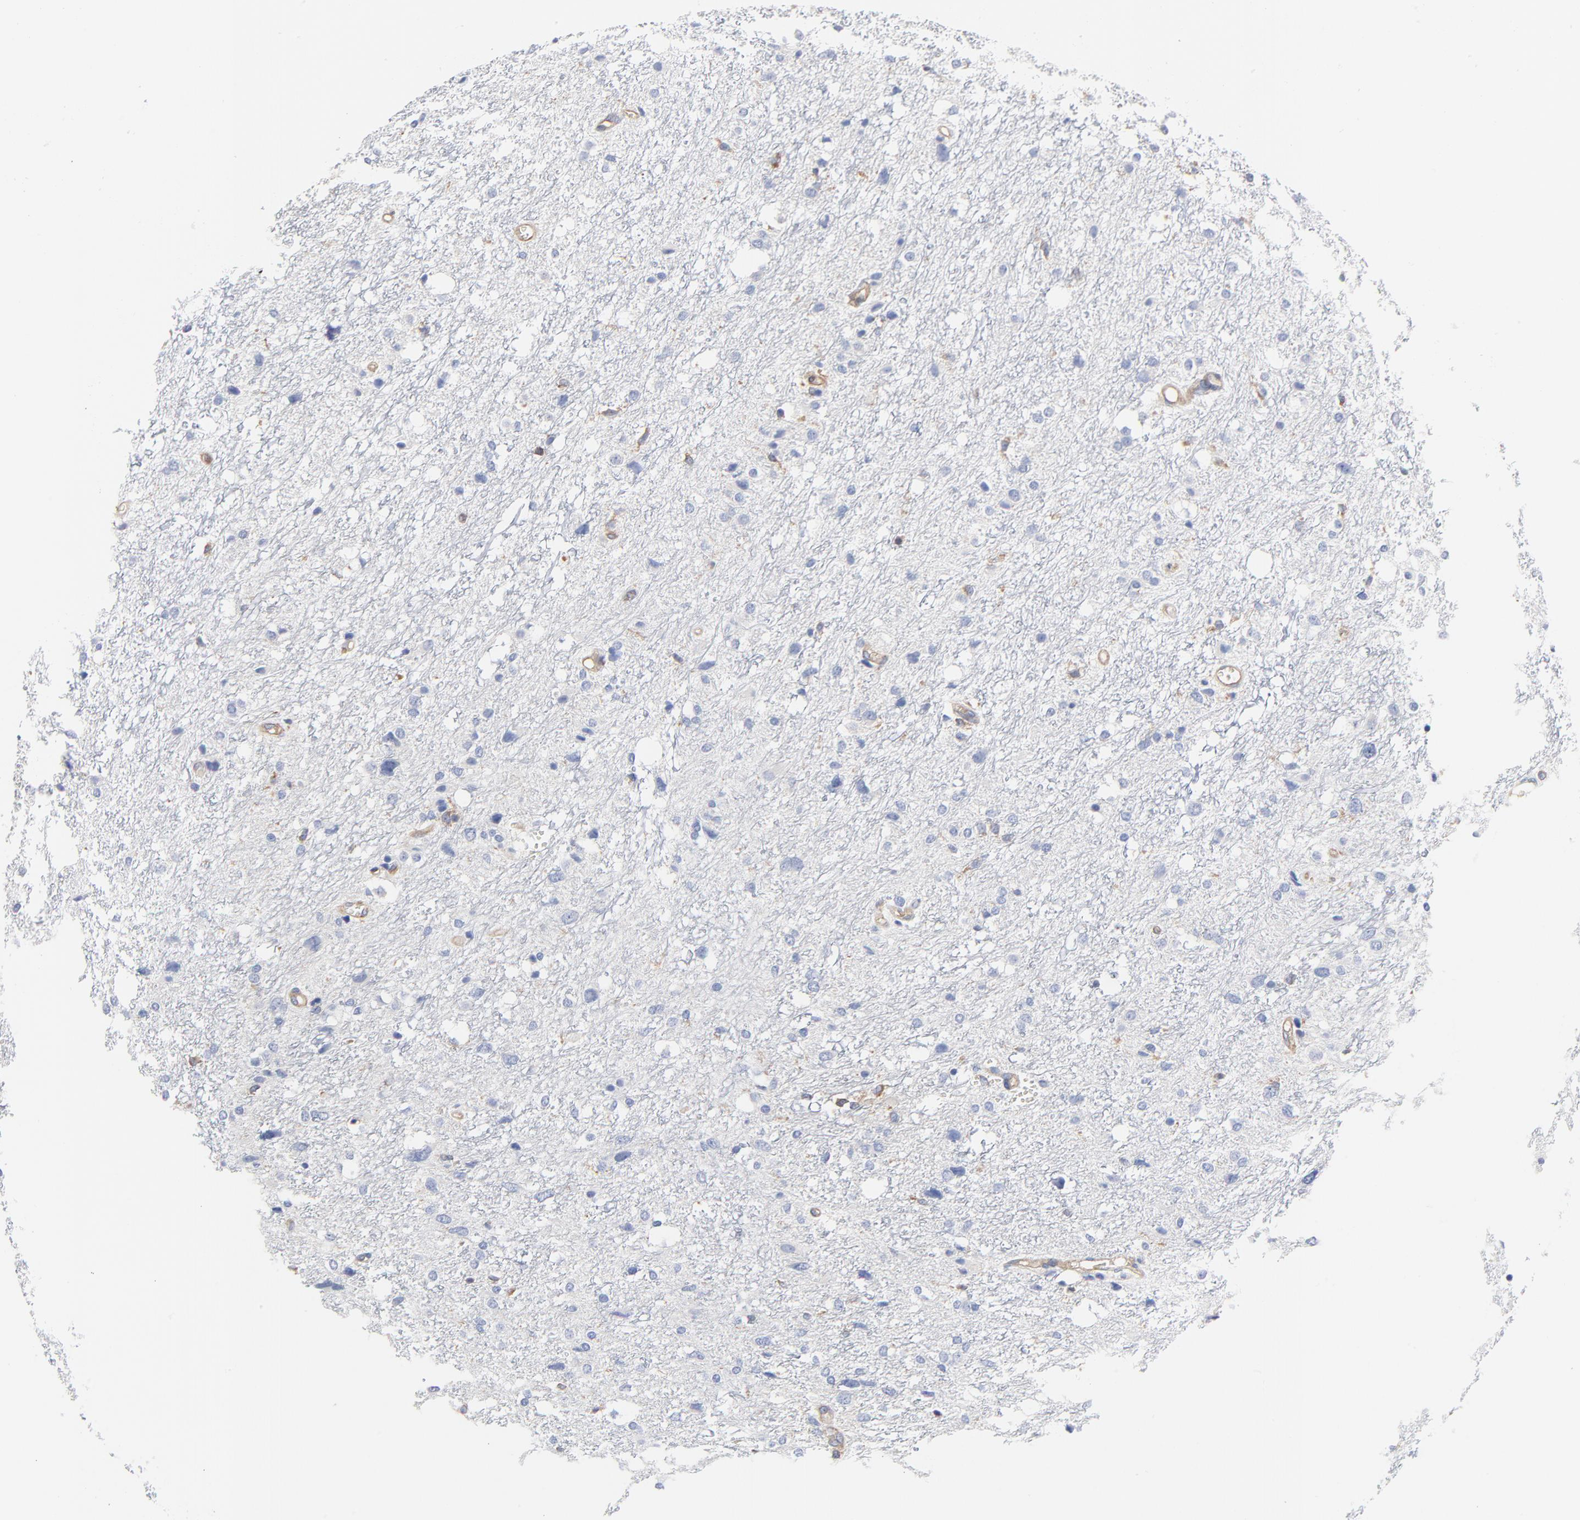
{"staining": {"intensity": "negative", "quantity": "none", "location": "none"}, "tissue": "glioma", "cell_type": "Tumor cells", "image_type": "cancer", "snomed": [{"axis": "morphology", "description": "Glioma, malignant, High grade"}, {"axis": "topography", "description": "Brain"}], "caption": "A high-resolution histopathology image shows immunohistochemistry (IHC) staining of glioma, which demonstrates no significant expression in tumor cells.", "gene": "CD2AP", "patient": {"sex": "female", "age": 59}}